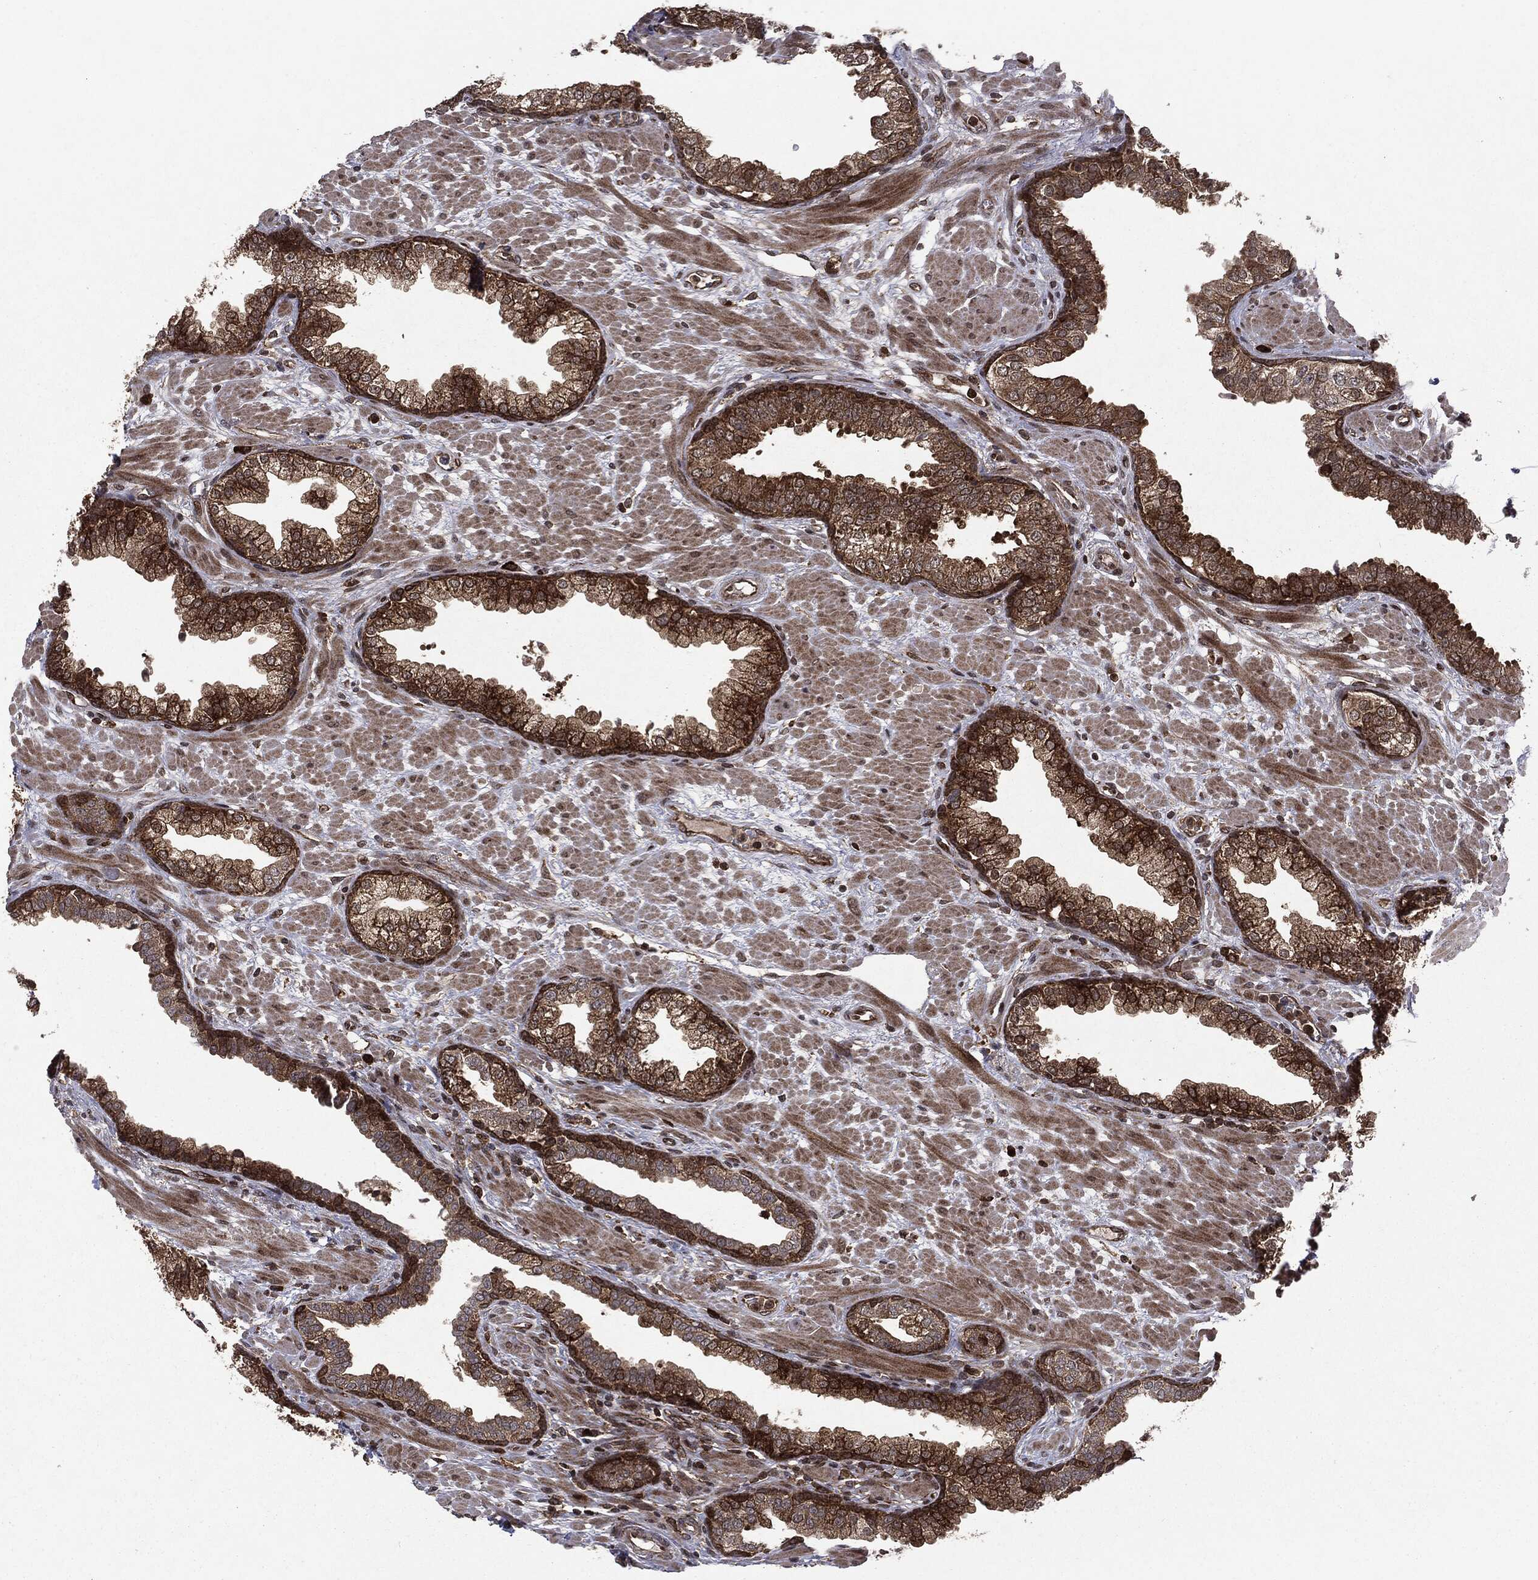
{"staining": {"intensity": "moderate", "quantity": ">75%", "location": "cytoplasmic/membranous"}, "tissue": "prostate", "cell_type": "Glandular cells", "image_type": "normal", "snomed": [{"axis": "morphology", "description": "Normal tissue, NOS"}, {"axis": "topography", "description": "Prostate"}], "caption": "Protein expression analysis of unremarkable prostate displays moderate cytoplasmic/membranous staining in approximately >75% of glandular cells. (DAB (3,3'-diaminobenzidine) = brown stain, brightfield microscopy at high magnification).", "gene": "OTUB1", "patient": {"sex": "male", "age": 63}}